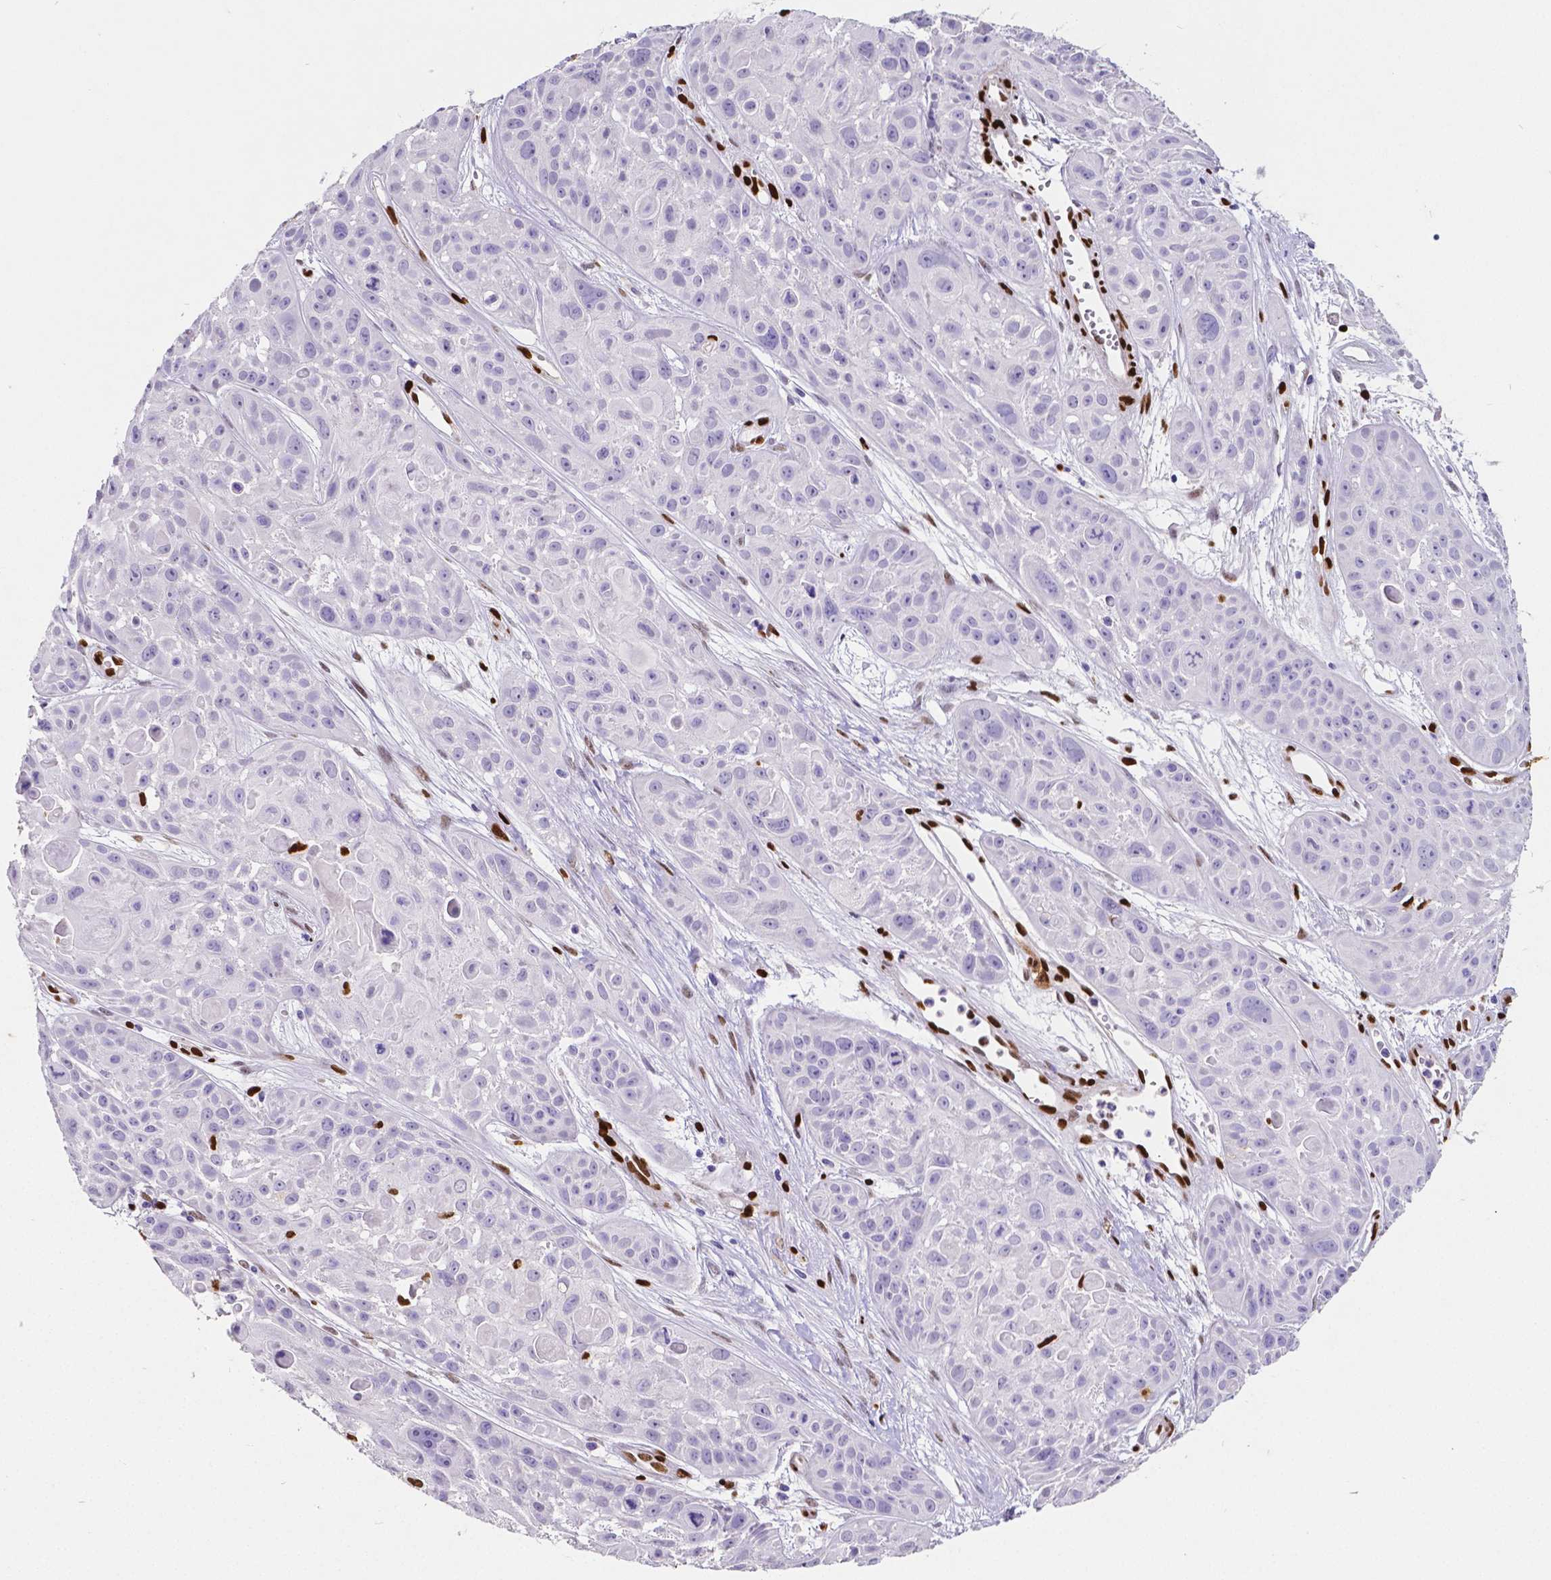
{"staining": {"intensity": "negative", "quantity": "none", "location": "none"}, "tissue": "skin cancer", "cell_type": "Tumor cells", "image_type": "cancer", "snomed": [{"axis": "morphology", "description": "Squamous cell carcinoma, NOS"}, {"axis": "topography", "description": "Skin"}, {"axis": "topography", "description": "Anal"}], "caption": "A photomicrograph of human skin cancer is negative for staining in tumor cells.", "gene": "MEF2C", "patient": {"sex": "female", "age": 75}}